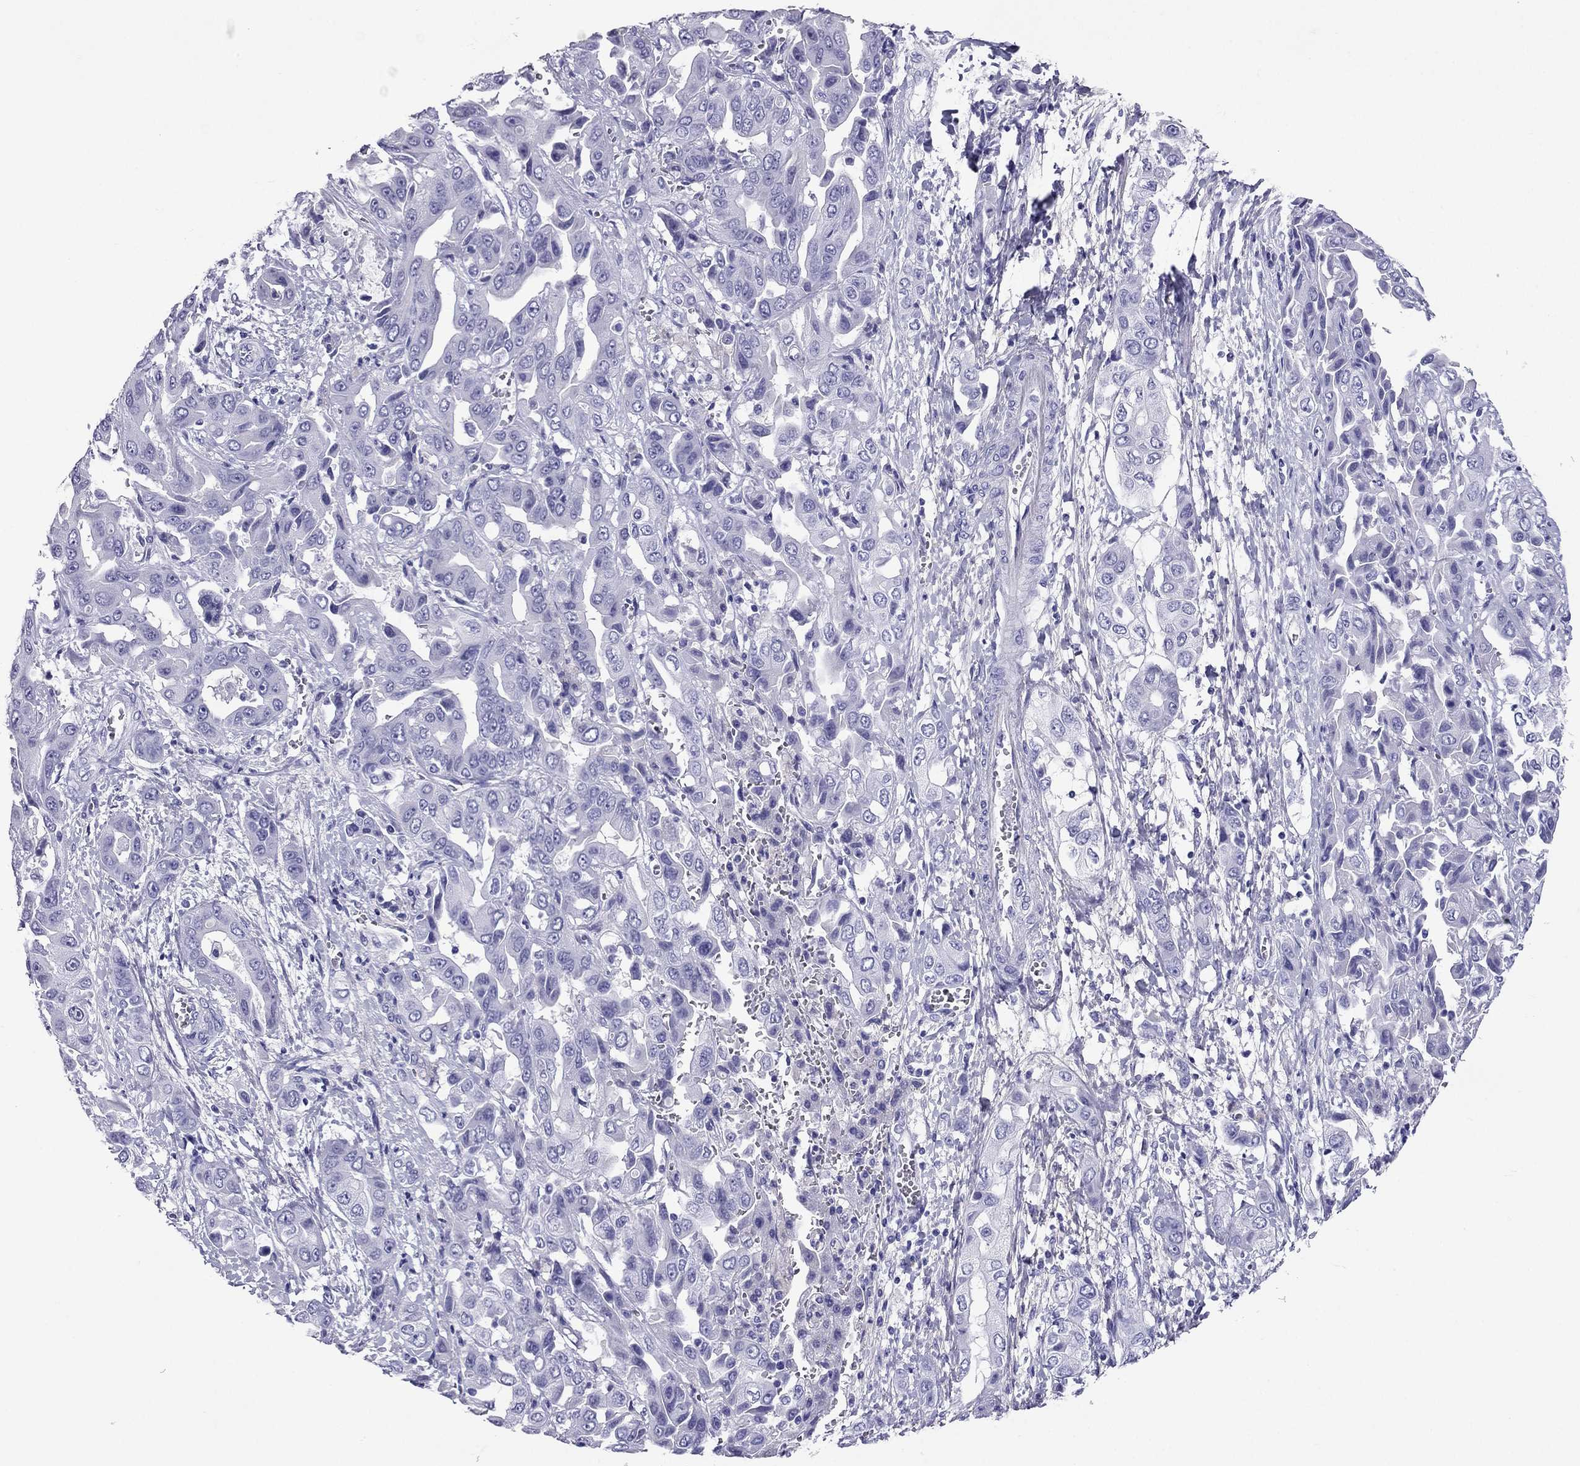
{"staining": {"intensity": "negative", "quantity": "none", "location": "none"}, "tissue": "liver cancer", "cell_type": "Tumor cells", "image_type": "cancer", "snomed": [{"axis": "morphology", "description": "Cholangiocarcinoma"}, {"axis": "topography", "description": "Liver"}], "caption": "This is an IHC photomicrograph of human cholangiocarcinoma (liver). There is no expression in tumor cells.", "gene": "ARR3", "patient": {"sex": "female", "age": 52}}